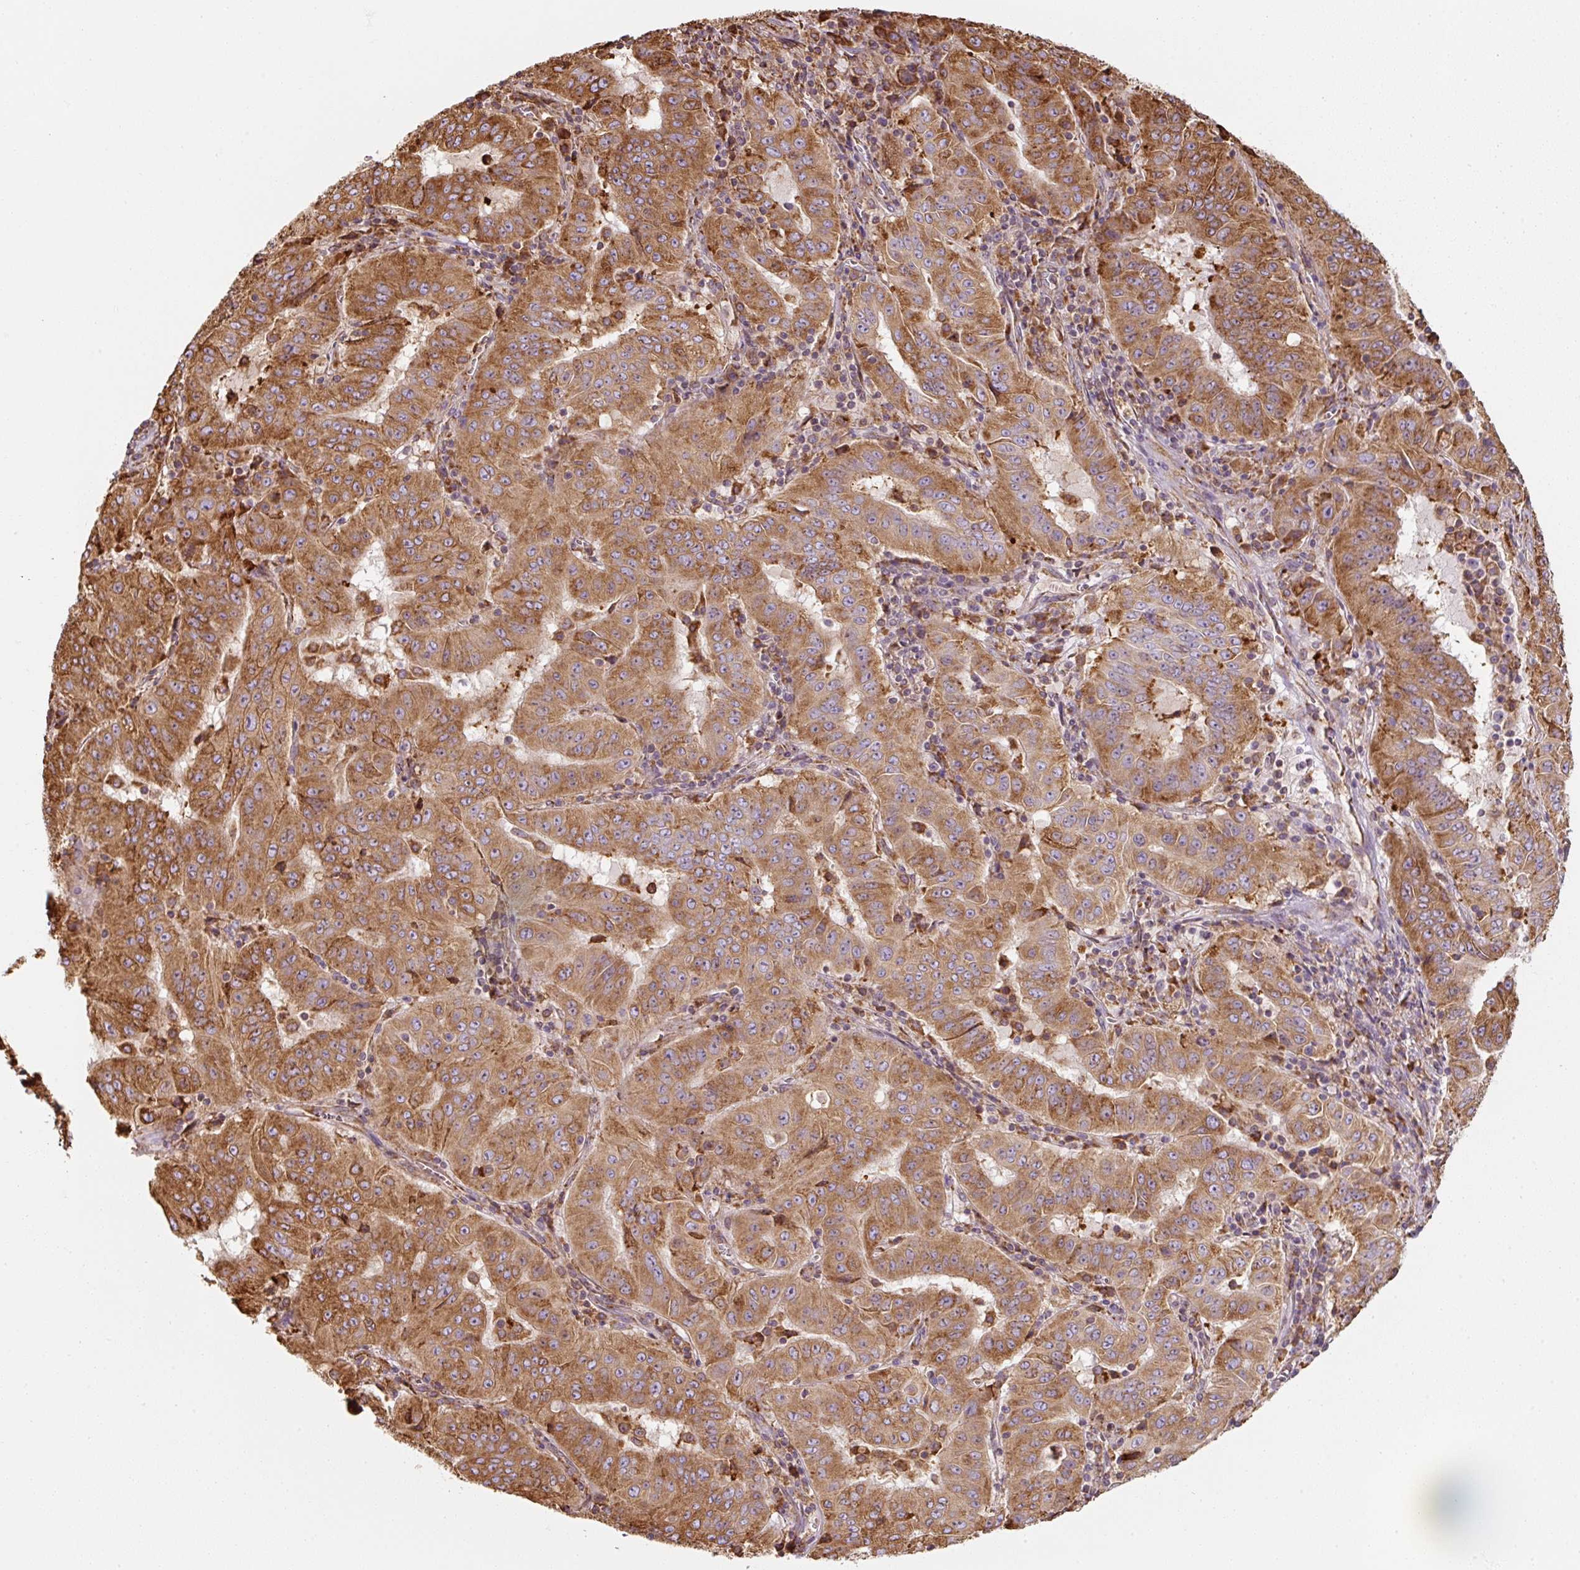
{"staining": {"intensity": "moderate", "quantity": ">75%", "location": "cytoplasmic/membranous"}, "tissue": "pancreatic cancer", "cell_type": "Tumor cells", "image_type": "cancer", "snomed": [{"axis": "morphology", "description": "Adenocarcinoma, NOS"}, {"axis": "topography", "description": "Pancreas"}], "caption": "Brown immunohistochemical staining in human pancreatic adenocarcinoma shows moderate cytoplasmic/membranous staining in approximately >75% of tumor cells. The protein is stained brown, and the nuclei are stained in blue (DAB IHC with brightfield microscopy, high magnification).", "gene": "PRKCSH", "patient": {"sex": "male", "age": 63}}